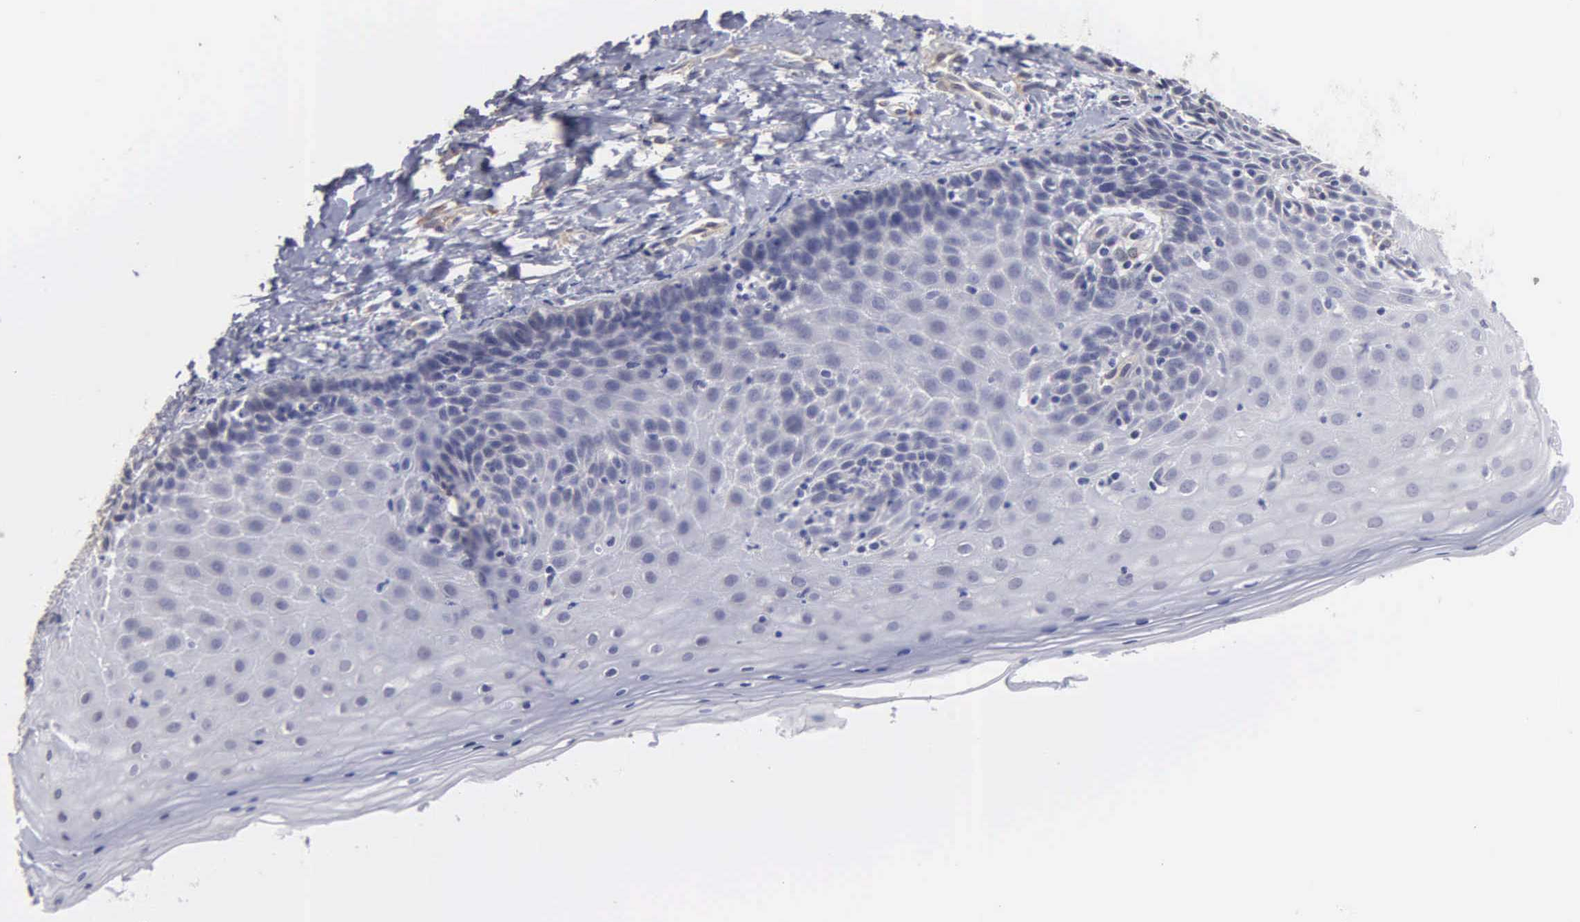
{"staining": {"intensity": "weak", "quantity": "25%-75%", "location": "cytoplasmic/membranous"}, "tissue": "cervix", "cell_type": "Glandular cells", "image_type": "normal", "snomed": [{"axis": "morphology", "description": "Normal tissue, NOS"}, {"axis": "topography", "description": "Cervix"}], "caption": "Immunohistochemistry (DAB (3,3'-diaminobenzidine)) staining of unremarkable cervix reveals weak cytoplasmic/membranous protein expression in about 25%-75% of glandular cells. The staining is performed using DAB (3,3'-diaminobenzidine) brown chromogen to label protein expression. The nuclei are counter-stained blue using hematoxylin.", "gene": "LIN52", "patient": {"sex": "female", "age": 53}}